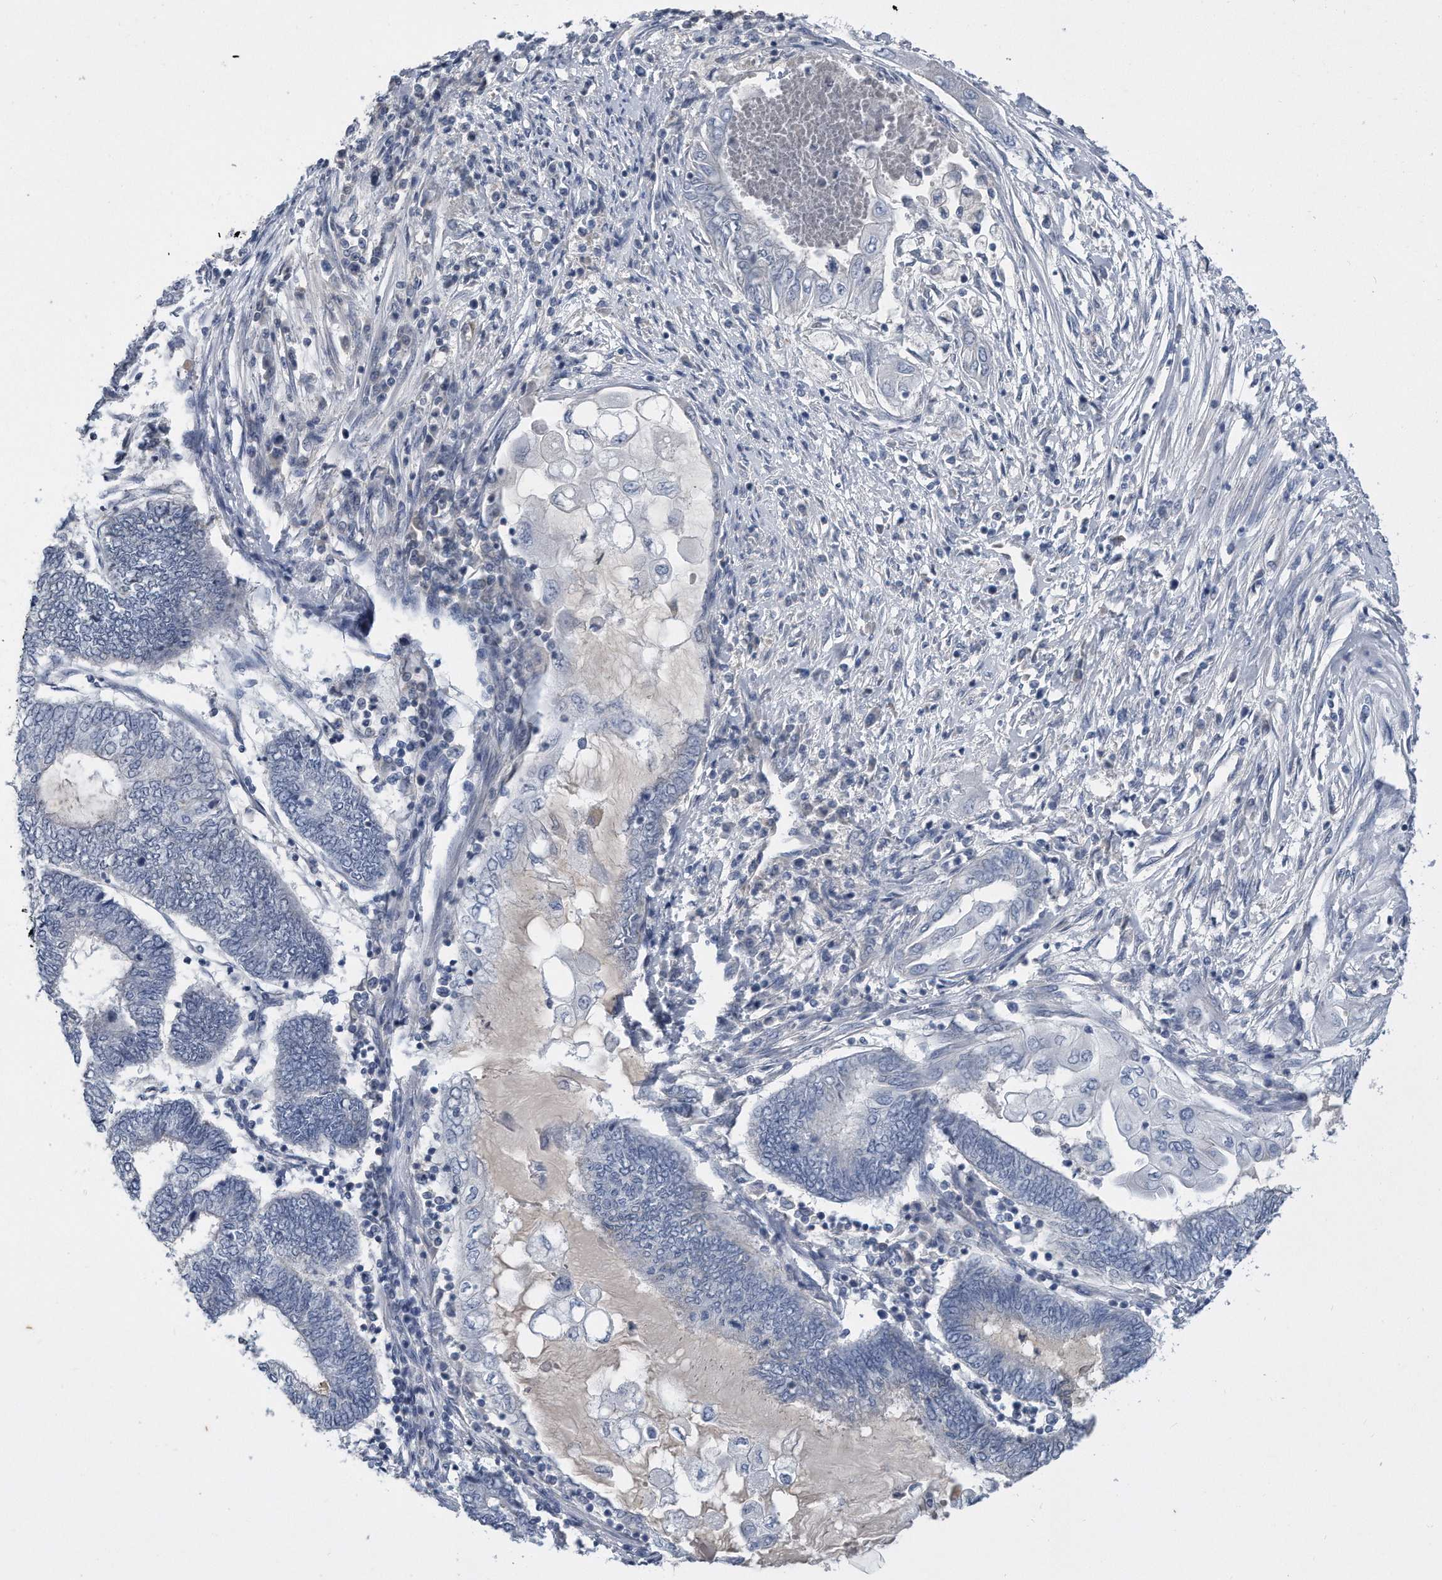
{"staining": {"intensity": "negative", "quantity": "none", "location": "none"}, "tissue": "endometrial cancer", "cell_type": "Tumor cells", "image_type": "cancer", "snomed": [{"axis": "morphology", "description": "Adenocarcinoma, NOS"}, {"axis": "topography", "description": "Uterus"}, {"axis": "topography", "description": "Endometrium"}], "caption": "Immunohistochemical staining of human endometrial cancer demonstrates no significant staining in tumor cells.", "gene": "TP53INP1", "patient": {"sex": "female", "age": 70}}